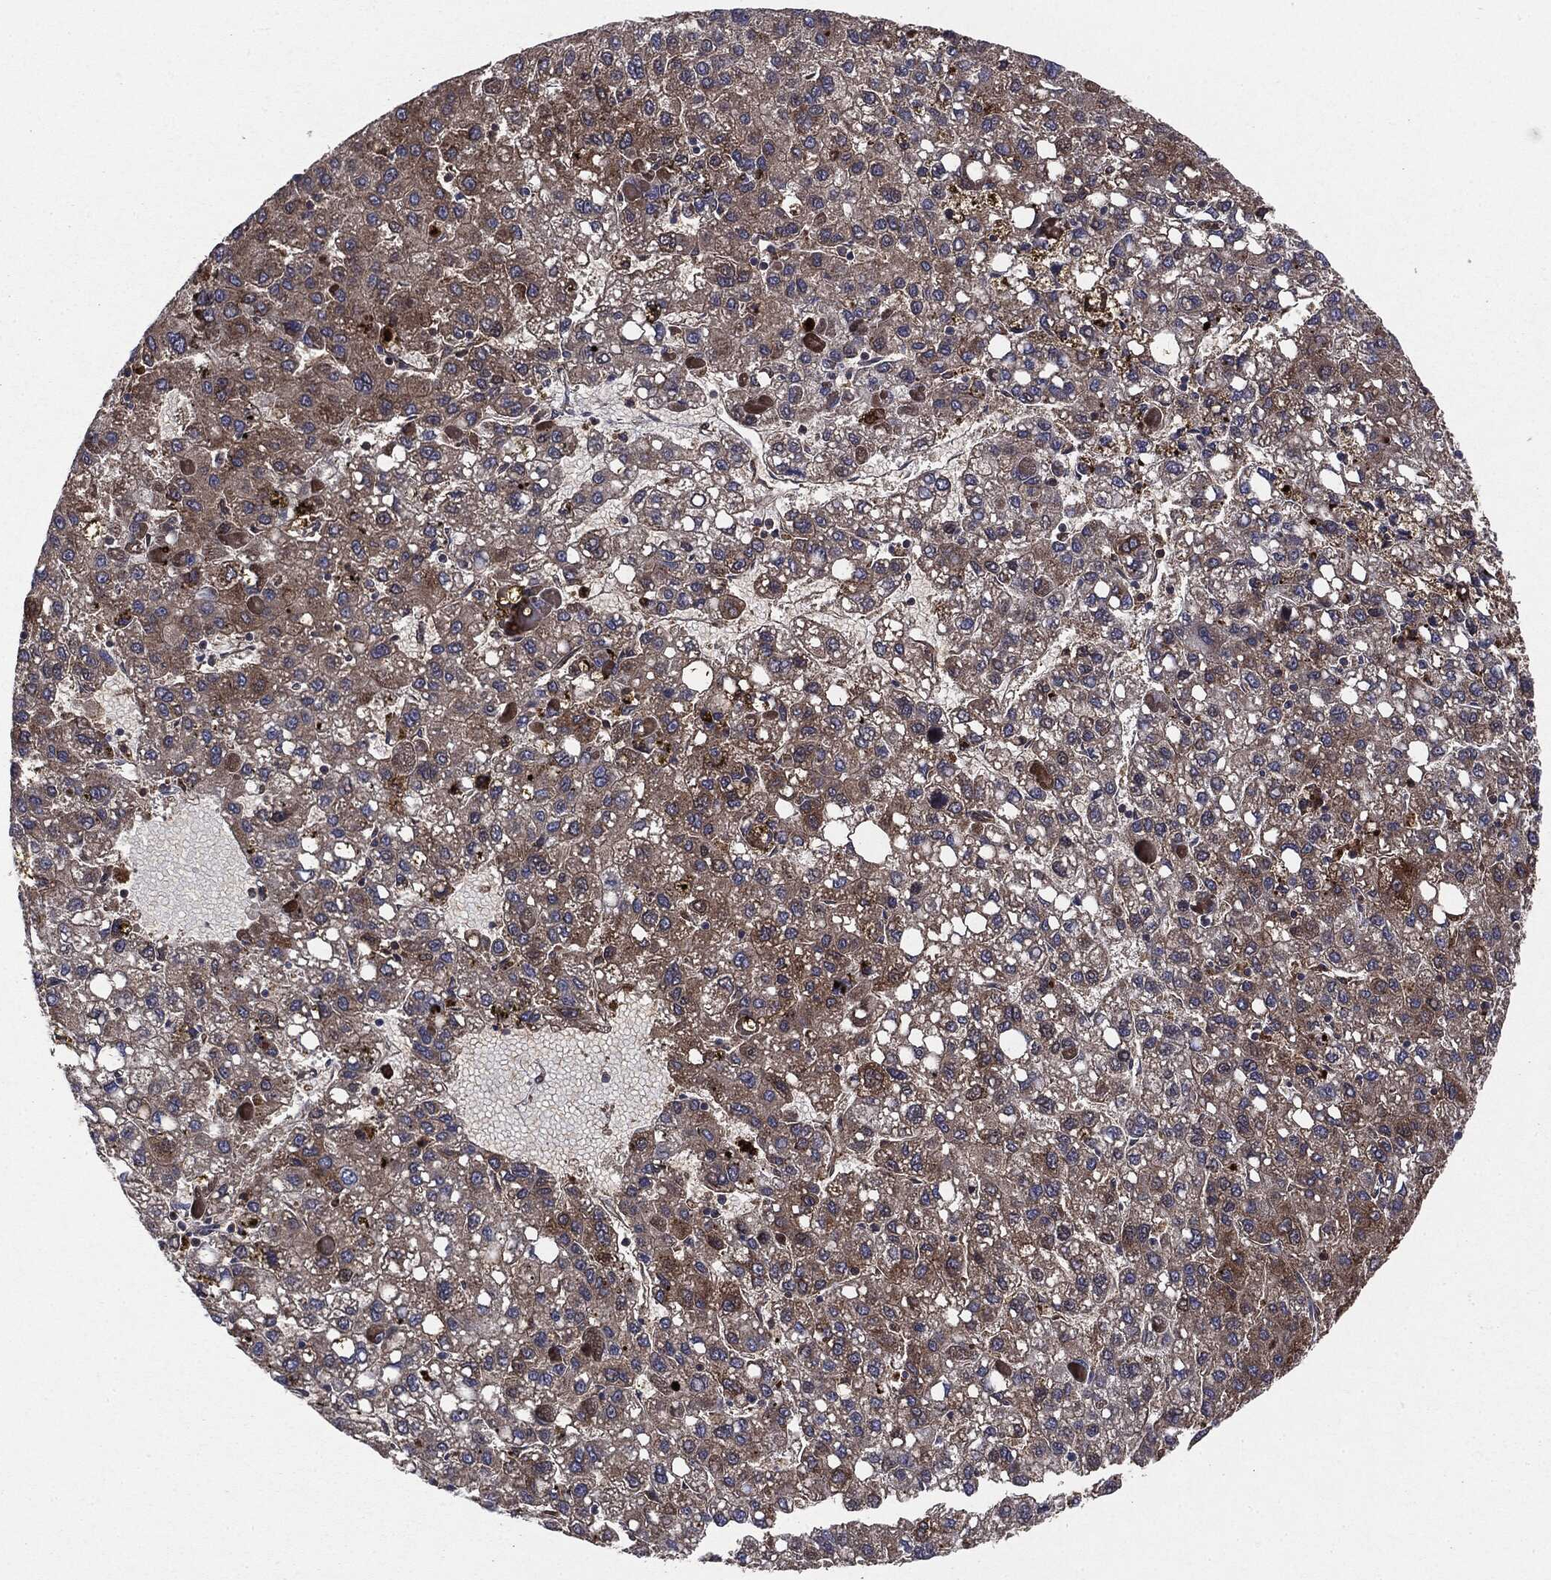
{"staining": {"intensity": "moderate", "quantity": "25%-75%", "location": "cytoplasmic/membranous"}, "tissue": "liver cancer", "cell_type": "Tumor cells", "image_type": "cancer", "snomed": [{"axis": "morphology", "description": "Carcinoma, Hepatocellular, NOS"}, {"axis": "topography", "description": "Liver"}], "caption": "Immunohistochemistry histopathology image of hepatocellular carcinoma (liver) stained for a protein (brown), which exhibits medium levels of moderate cytoplasmic/membranous positivity in approximately 25%-75% of tumor cells.", "gene": "NME1", "patient": {"sex": "female", "age": 82}}